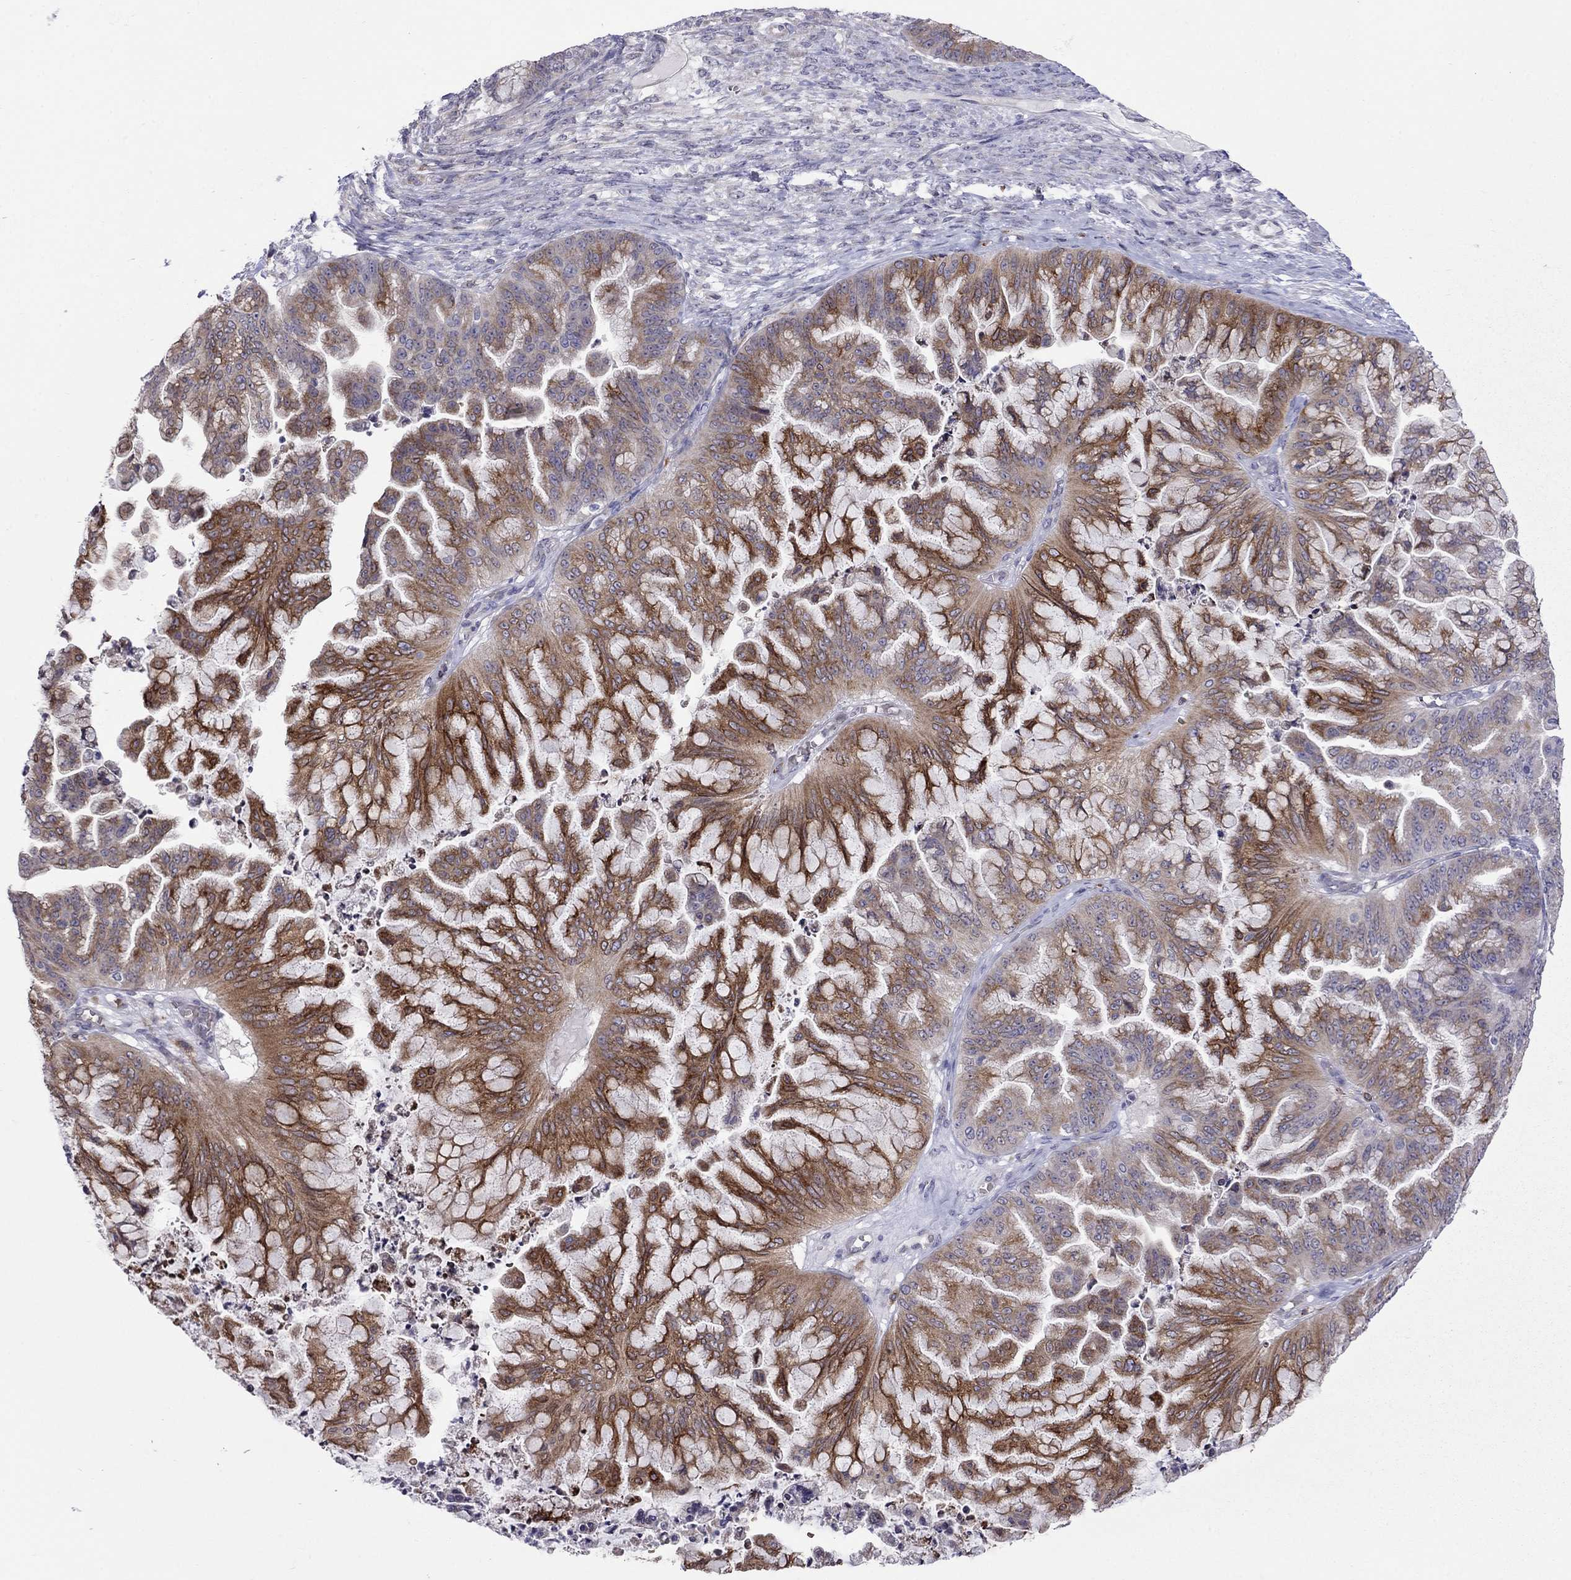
{"staining": {"intensity": "strong", "quantity": ">75%", "location": "cytoplasmic/membranous"}, "tissue": "ovarian cancer", "cell_type": "Tumor cells", "image_type": "cancer", "snomed": [{"axis": "morphology", "description": "Cystadenocarcinoma, mucinous, NOS"}, {"axis": "topography", "description": "Ovary"}], "caption": "Ovarian cancer stained with immunohistochemistry displays strong cytoplasmic/membranous expression in approximately >75% of tumor cells.", "gene": "ADAM28", "patient": {"sex": "female", "age": 67}}